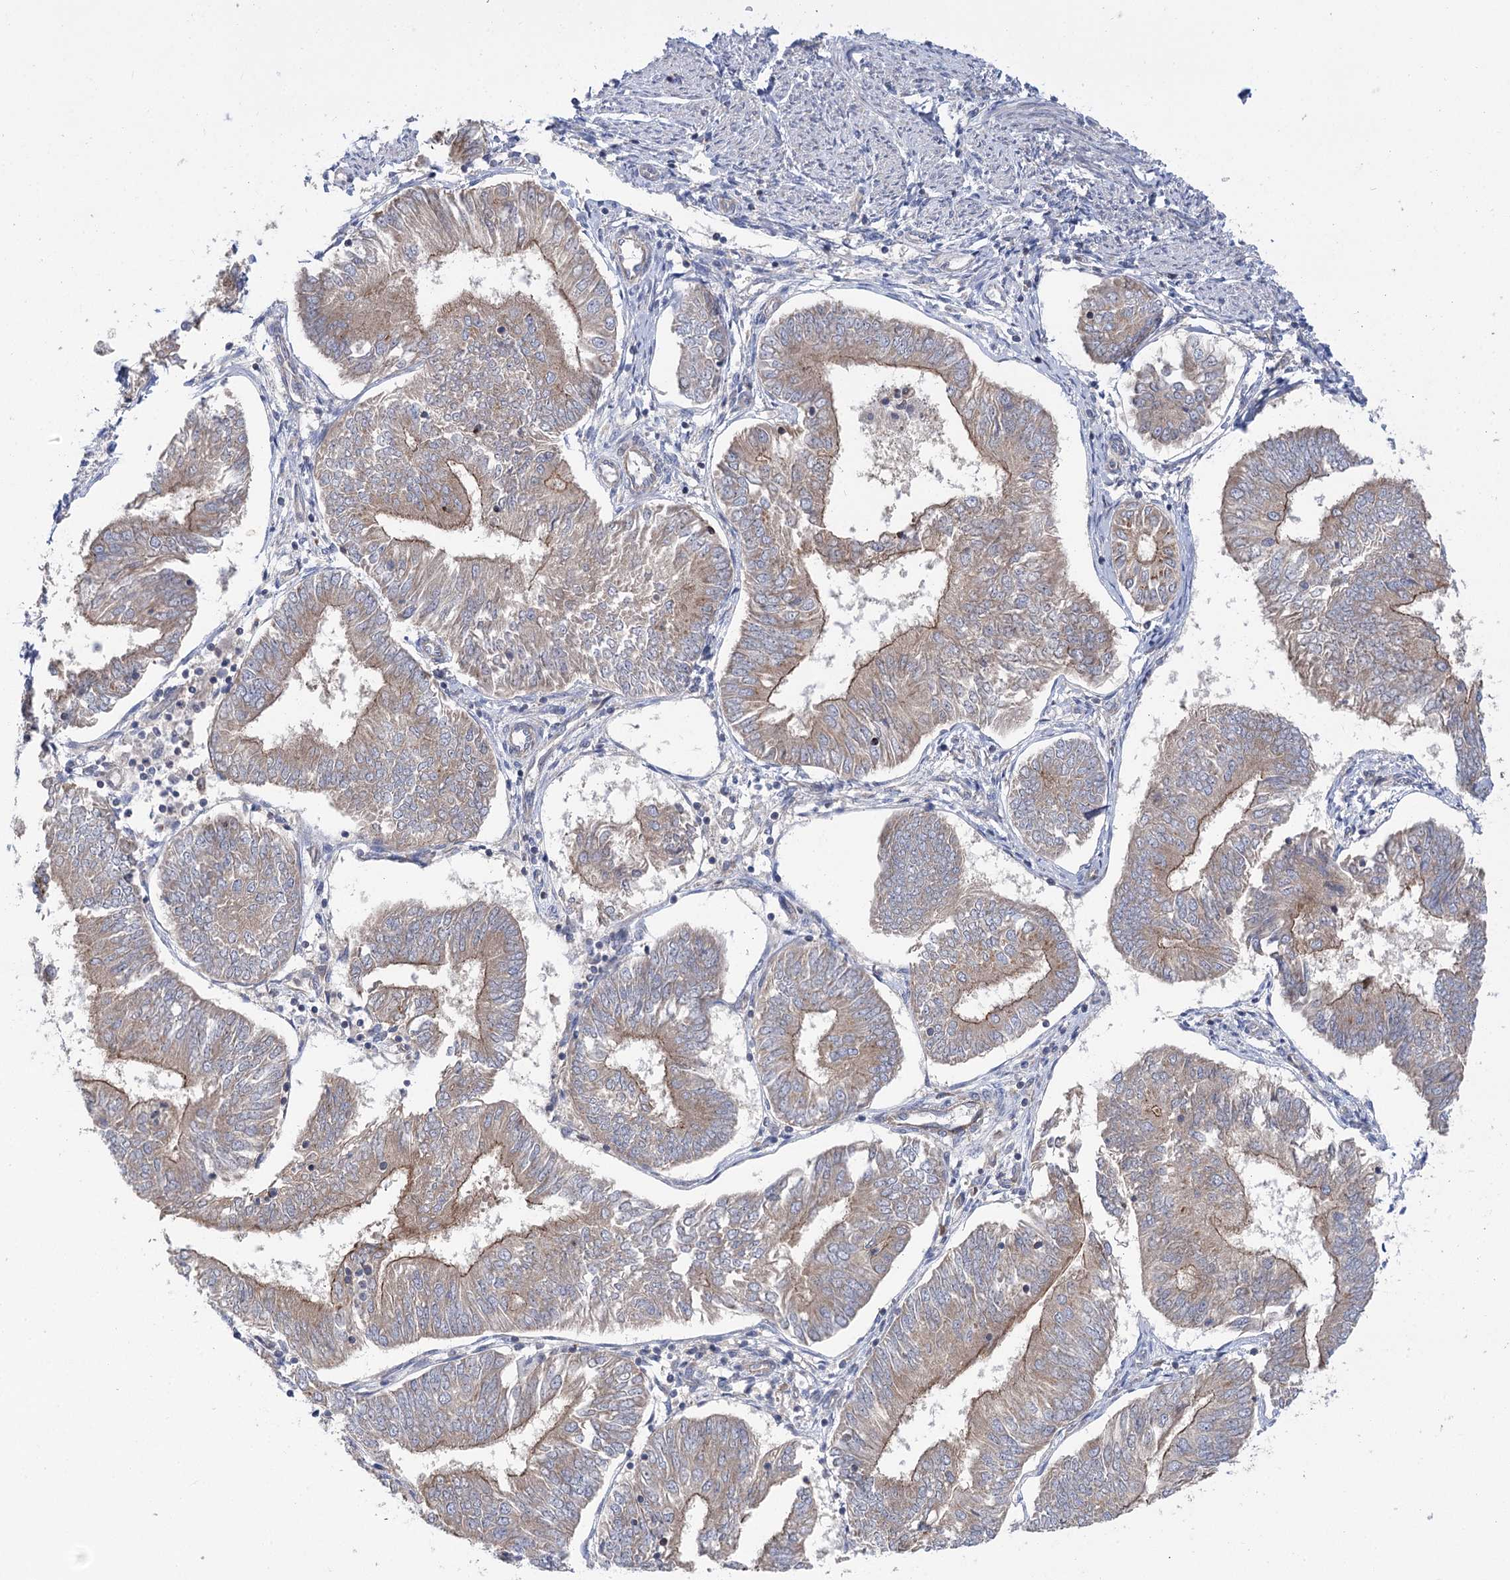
{"staining": {"intensity": "weak", "quantity": ">75%", "location": "cytoplasmic/membranous"}, "tissue": "endometrial cancer", "cell_type": "Tumor cells", "image_type": "cancer", "snomed": [{"axis": "morphology", "description": "Adenocarcinoma, NOS"}, {"axis": "topography", "description": "Endometrium"}], "caption": "Endometrial cancer (adenocarcinoma) was stained to show a protein in brown. There is low levels of weak cytoplasmic/membranous staining in about >75% of tumor cells. The staining was performed using DAB (3,3'-diaminobenzidine) to visualize the protein expression in brown, while the nuclei were stained in blue with hematoxylin (Magnification: 20x).", "gene": "VPS37B", "patient": {"sex": "female", "age": 58}}